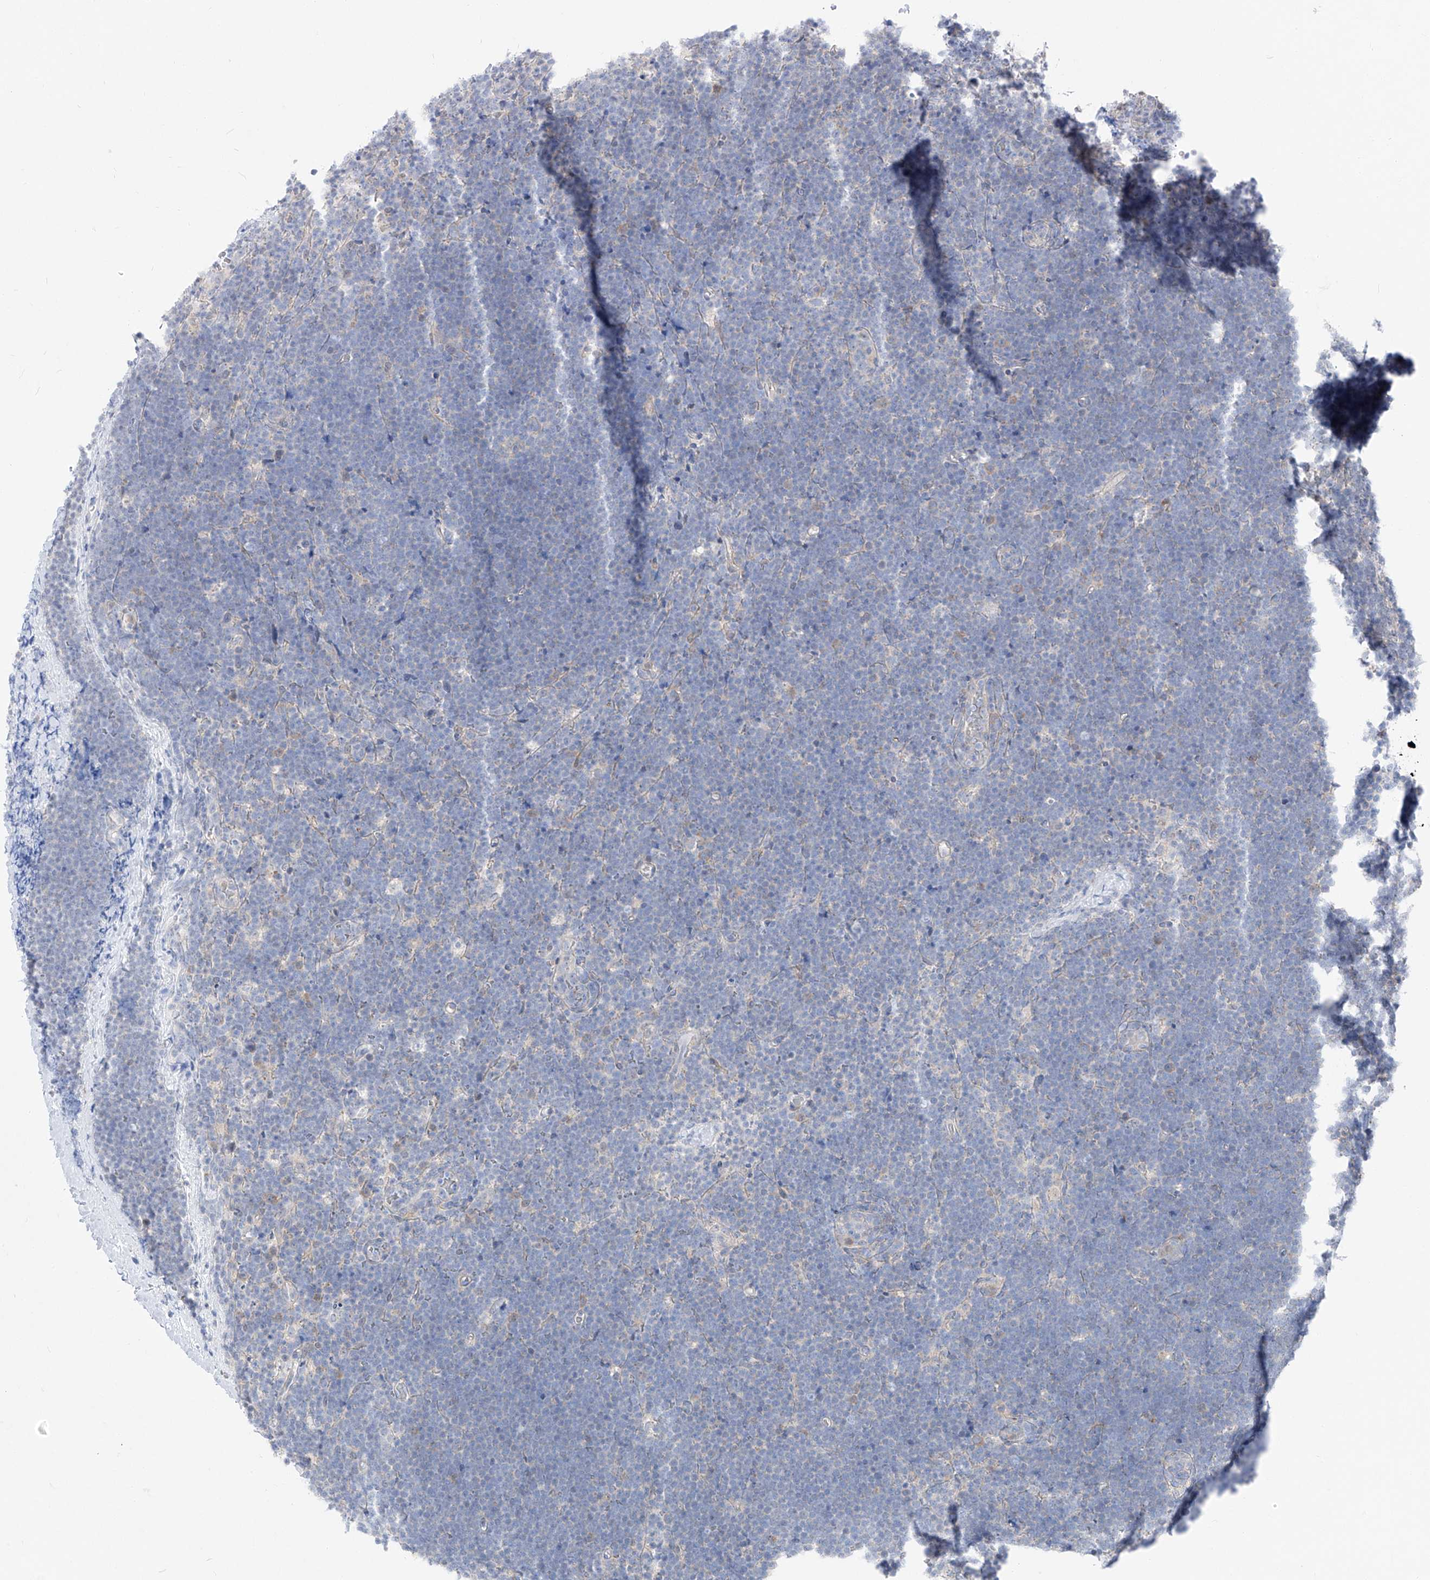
{"staining": {"intensity": "negative", "quantity": "none", "location": "none"}, "tissue": "lymphoma", "cell_type": "Tumor cells", "image_type": "cancer", "snomed": [{"axis": "morphology", "description": "Malignant lymphoma, non-Hodgkin's type, High grade"}, {"axis": "topography", "description": "Lymph node"}], "caption": "The image displays no significant expression in tumor cells of lymphoma.", "gene": "UFL1", "patient": {"sex": "male", "age": 13}}